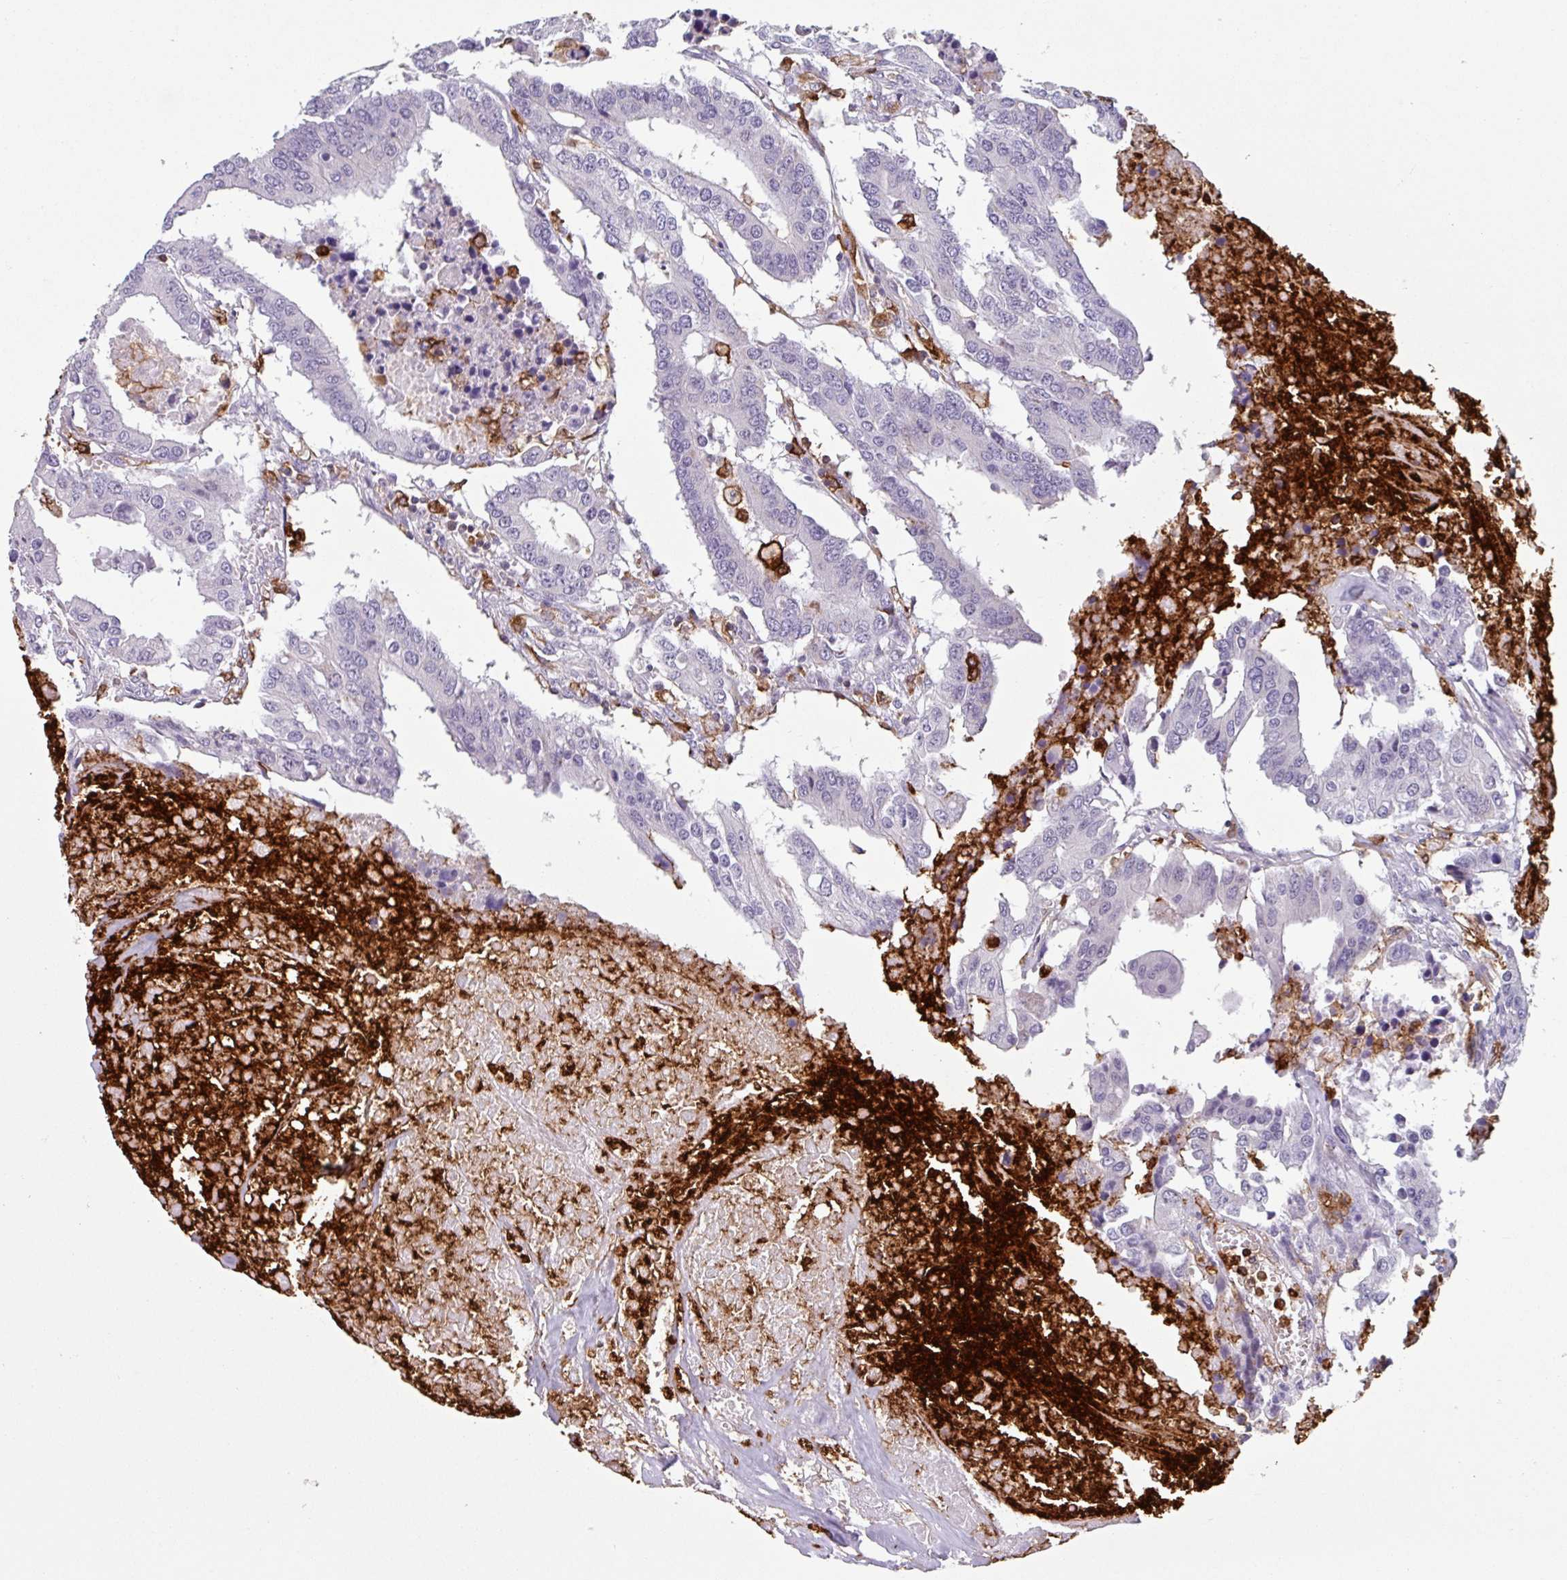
{"staining": {"intensity": "negative", "quantity": "none", "location": "none"}, "tissue": "colorectal cancer", "cell_type": "Tumor cells", "image_type": "cancer", "snomed": [{"axis": "morphology", "description": "Adenocarcinoma, NOS"}, {"axis": "topography", "description": "Colon"}], "caption": "There is no significant expression in tumor cells of colorectal cancer.", "gene": "EXOSC5", "patient": {"sex": "male", "age": 77}}